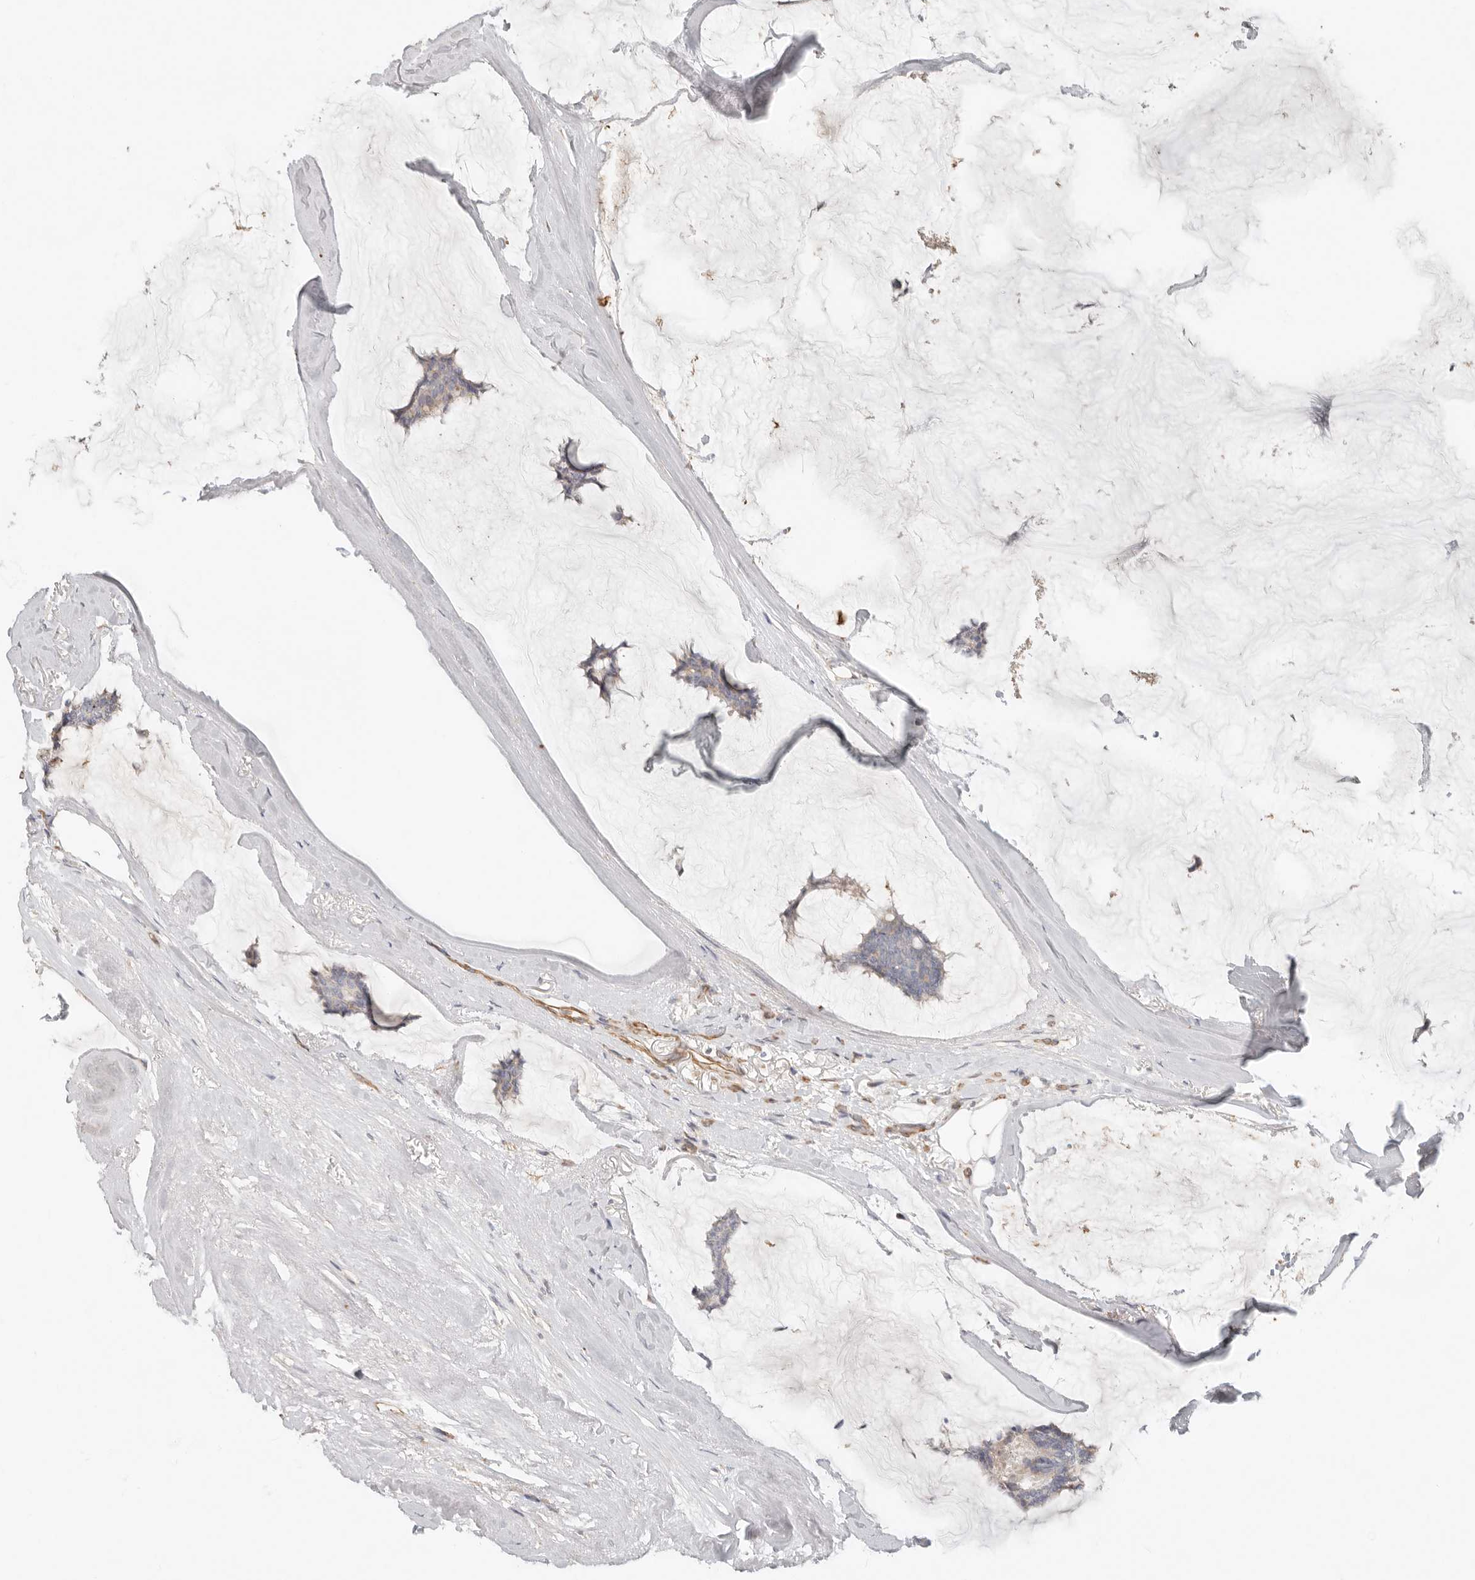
{"staining": {"intensity": "weak", "quantity": "<25%", "location": "cytoplasmic/membranous"}, "tissue": "breast cancer", "cell_type": "Tumor cells", "image_type": "cancer", "snomed": [{"axis": "morphology", "description": "Duct carcinoma"}, {"axis": "topography", "description": "Breast"}], "caption": "This is a histopathology image of IHC staining of invasive ductal carcinoma (breast), which shows no expression in tumor cells. The staining is performed using DAB (3,3'-diaminobenzidine) brown chromogen with nuclei counter-stained in using hematoxylin.", "gene": "SPRING1", "patient": {"sex": "female", "age": 93}}